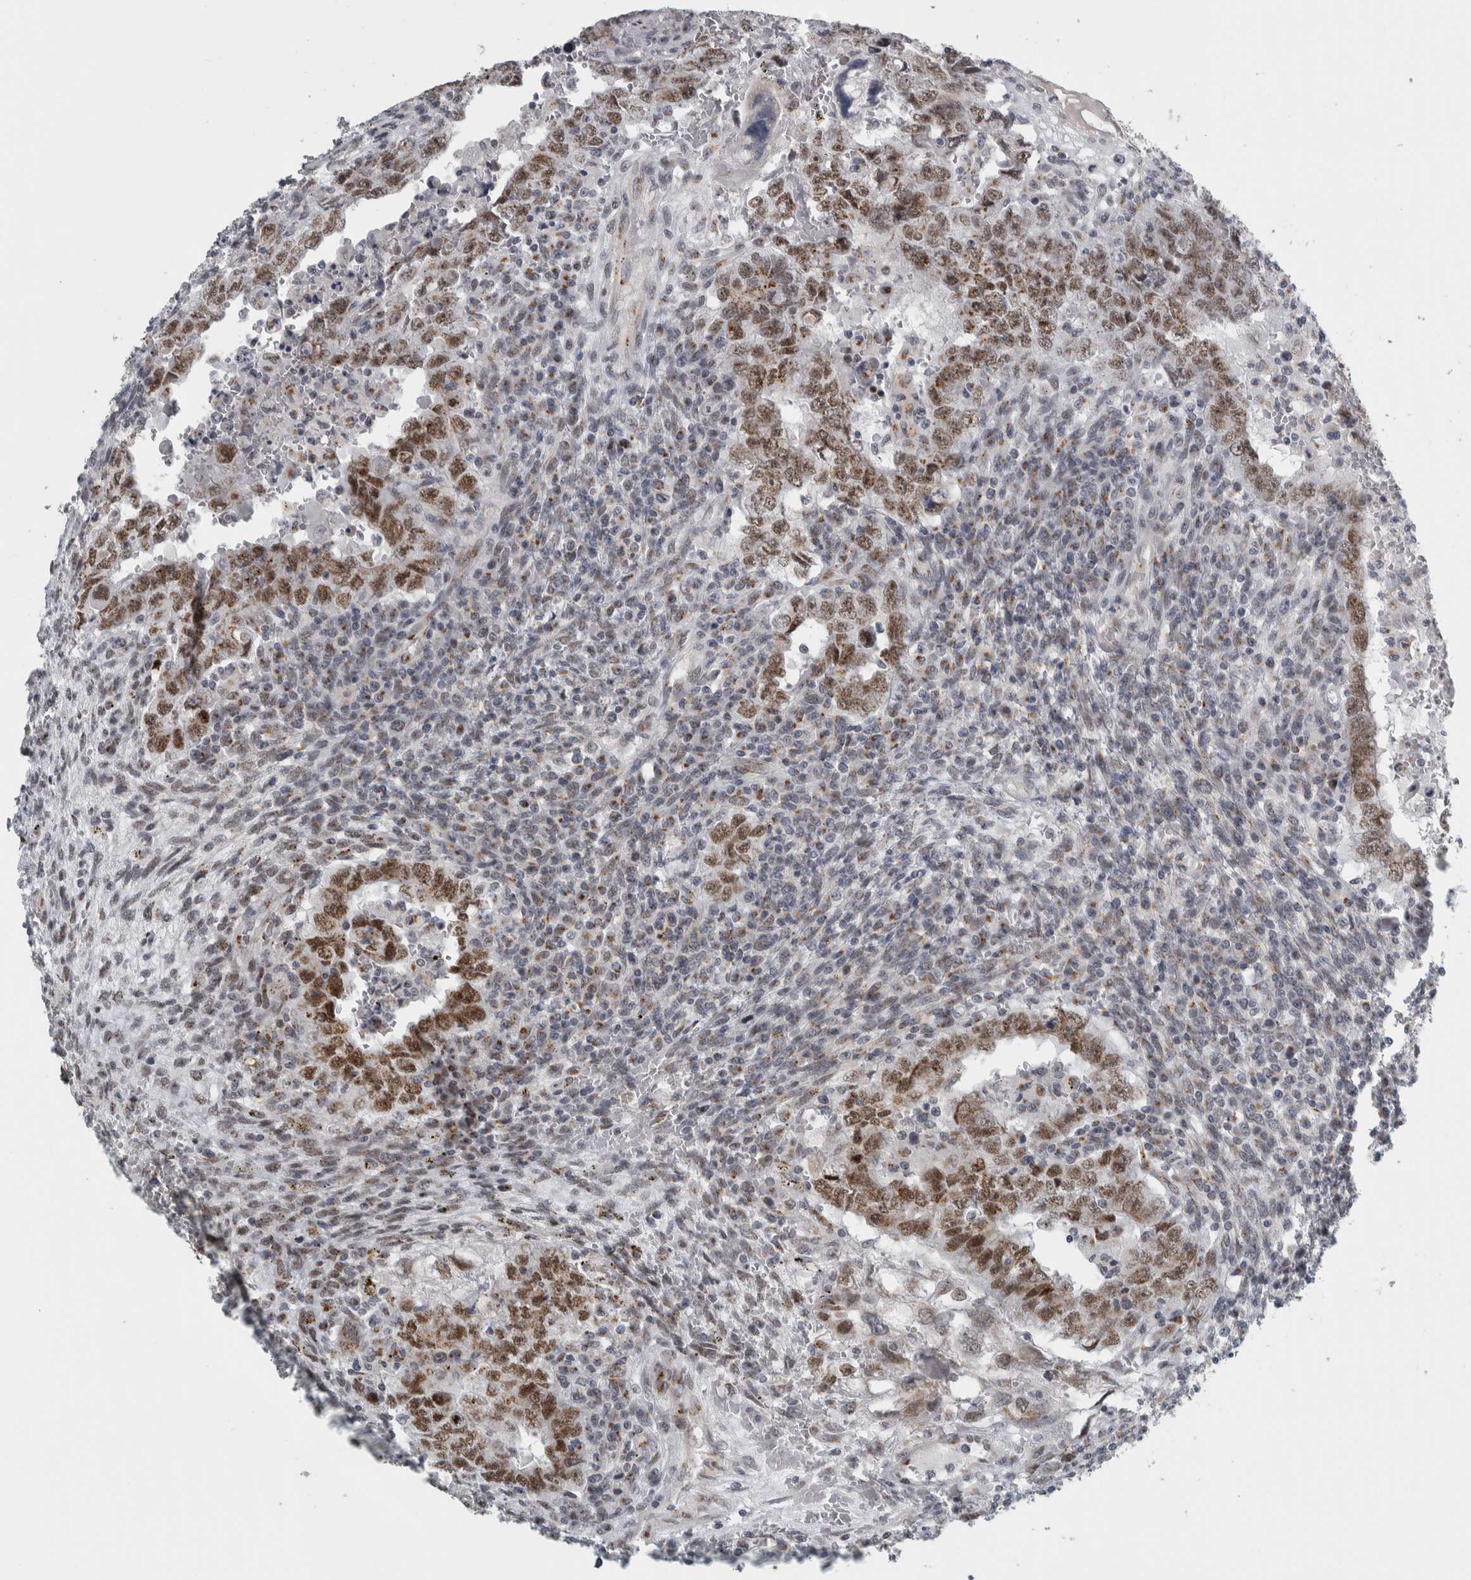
{"staining": {"intensity": "moderate", "quantity": ">75%", "location": "cytoplasmic/membranous,nuclear"}, "tissue": "testis cancer", "cell_type": "Tumor cells", "image_type": "cancer", "snomed": [{"axis": "morphology", "description": "Carcinoma, Embryonal, NOS"}, {"axis": "topography", "description": "Testis"}], "caption": "Moderate cytoplasmic/membranous and nuclear expression is present in about >75% of tumor cells in testis cancer. (brown staining indicates protein expression, while blue staining denotes nuclei).", "gene": "ZMYND8", "patient": {"sex": "male", "age": 26}}